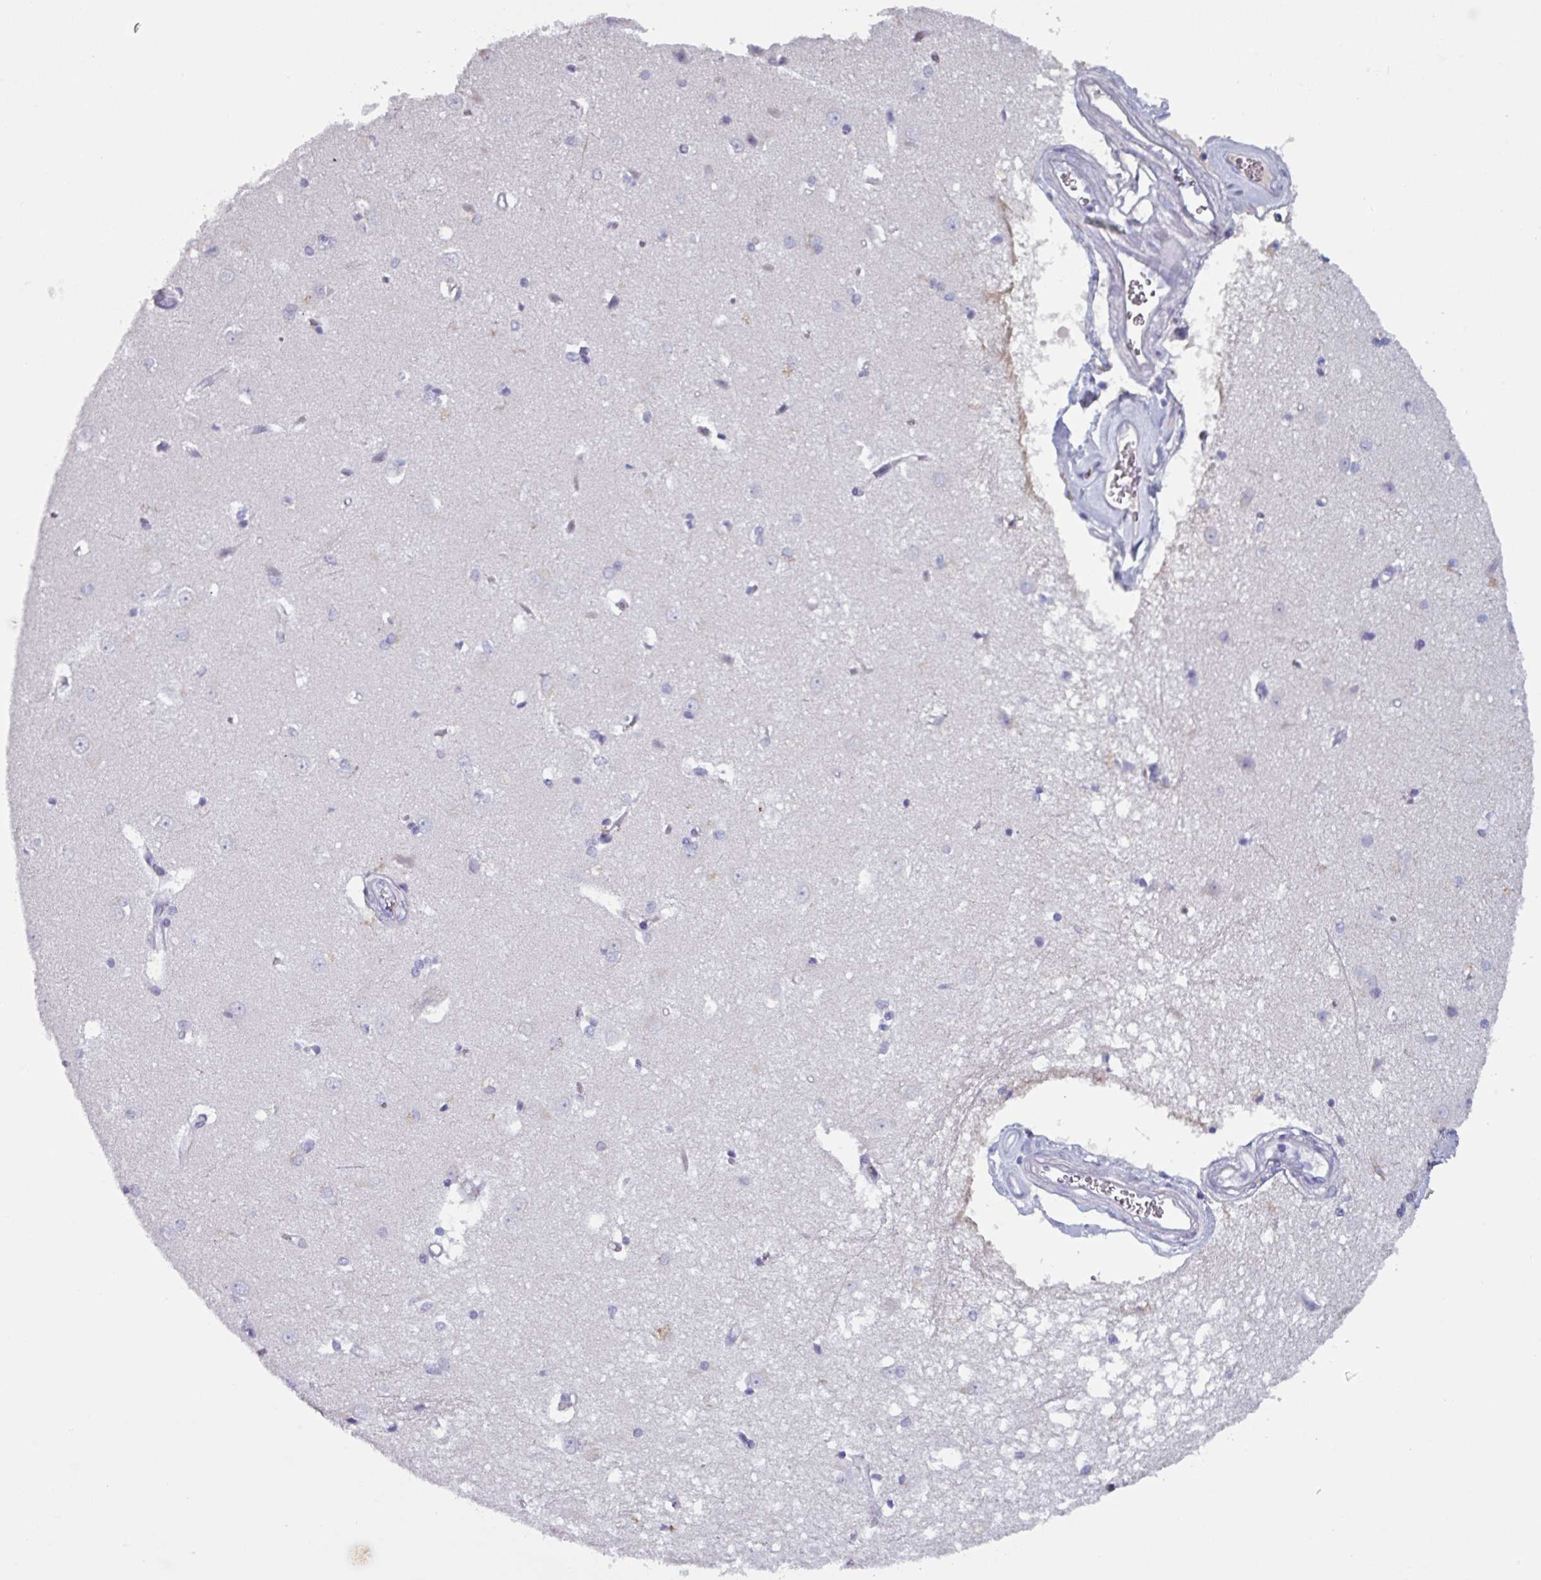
{"staining": {"intensity": "negative", "quantity": "none", "location": "none"}, "tissue": "caudate", "cell_type": "Glial cells", "image_type": "normal", "snomed": [{"axis": "morphology", "description": "Normal tissue, NOS"}, {"axis": "topography", "description": "Lateral ventricle wall"}], "caption": "This is an immunohistochemistry (IHC) photomicrograph of unremarkable human caudate. There is no staining in glial cells.", "gene": "OR2T10", "patient": {"sex": "male", "age": 37}}